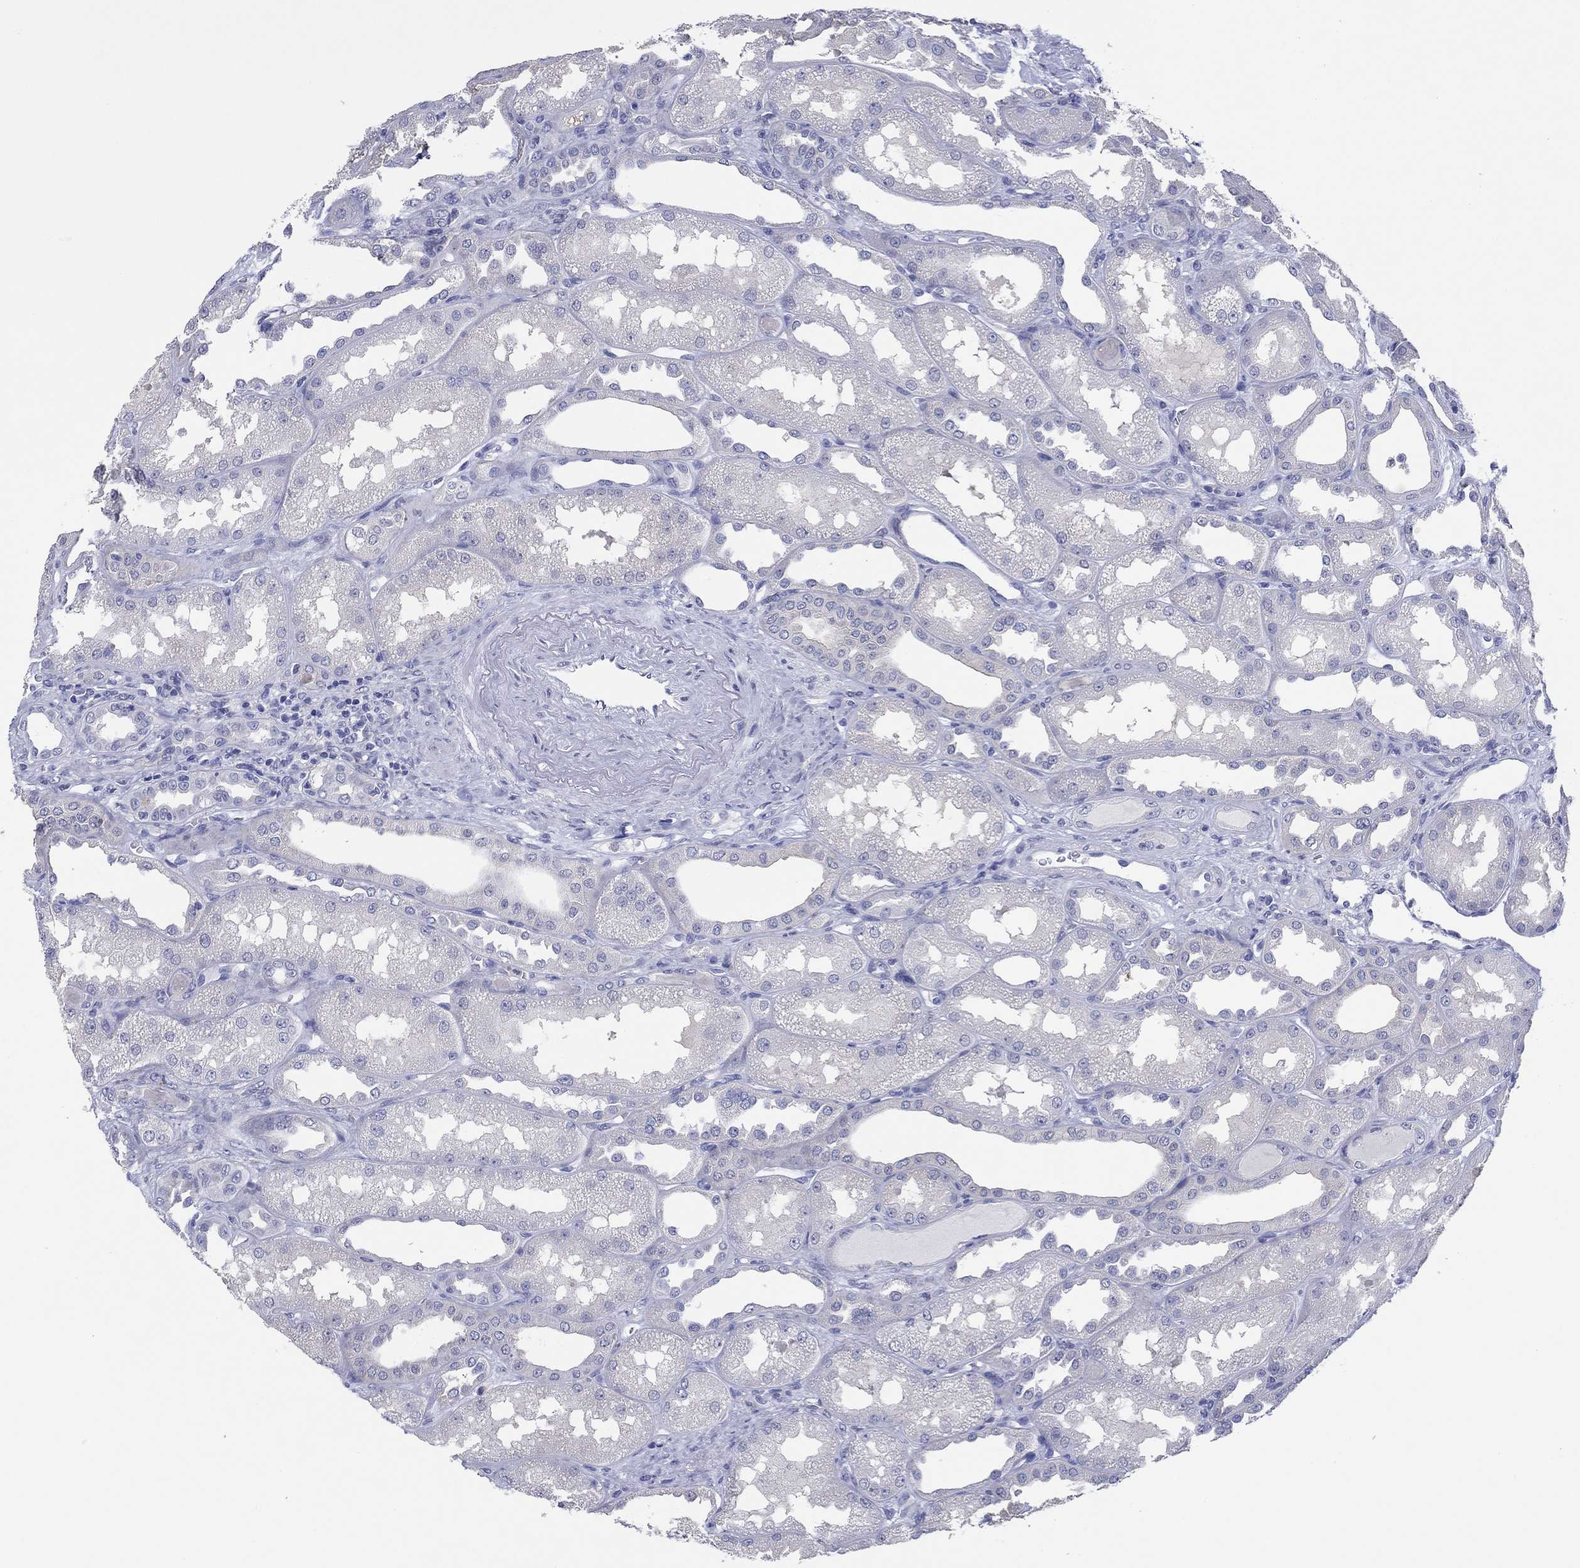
{"staining": {"intensity": "negative", "quantity": "none", "location": "none"}, "tissue": "kidney", "cell_type": "Cells in glomeruli", "image_type": "normal", "snomed": [{"axis": "morphology", "description": "Normal tissue, NOS"}, {"axis": "topography", "description": "Kidney"}], "caption": "Immunohistochemistry (IHC) of normal kidney demonstrates no staining in cells in glomeruli.", "gene": "HDC", "patient": {"sex": "male", "age": 61}}